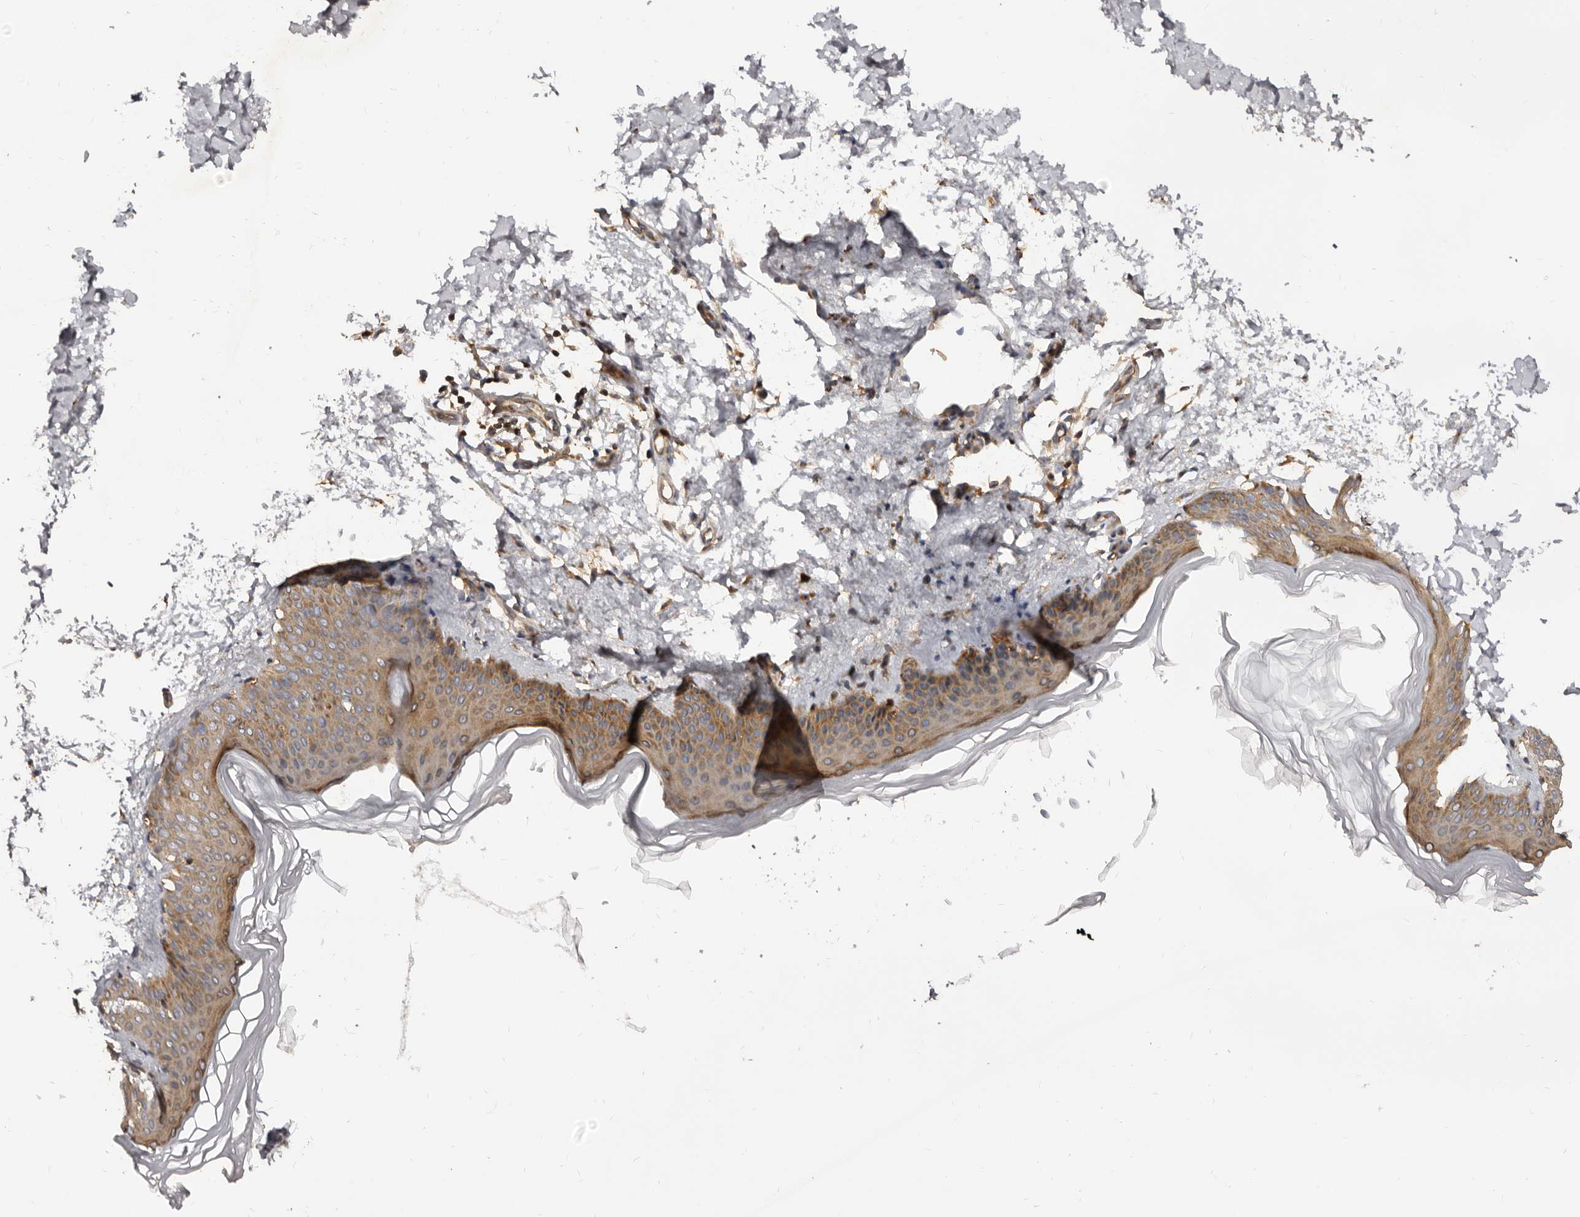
{"staining": {"intensity": "moderate", "quantity": ">75%", "location": "cytoplasmic/membranous"}, "tissue": "skin", "cell_type": "Fibroblasts", "image_type": "normal", "snomed": [{"axis": "morphology", "description": "Normal tissue, NOS"}, {"axis": "topography", "description": "Skin"}], "caption": "A micrograph of skin stained for a protein displays moderate cytoplasmic/membranous brown staining in fibroblasts.", "gene": "ADAMTS20", "patient": {"sex": "female", "age": 27}}